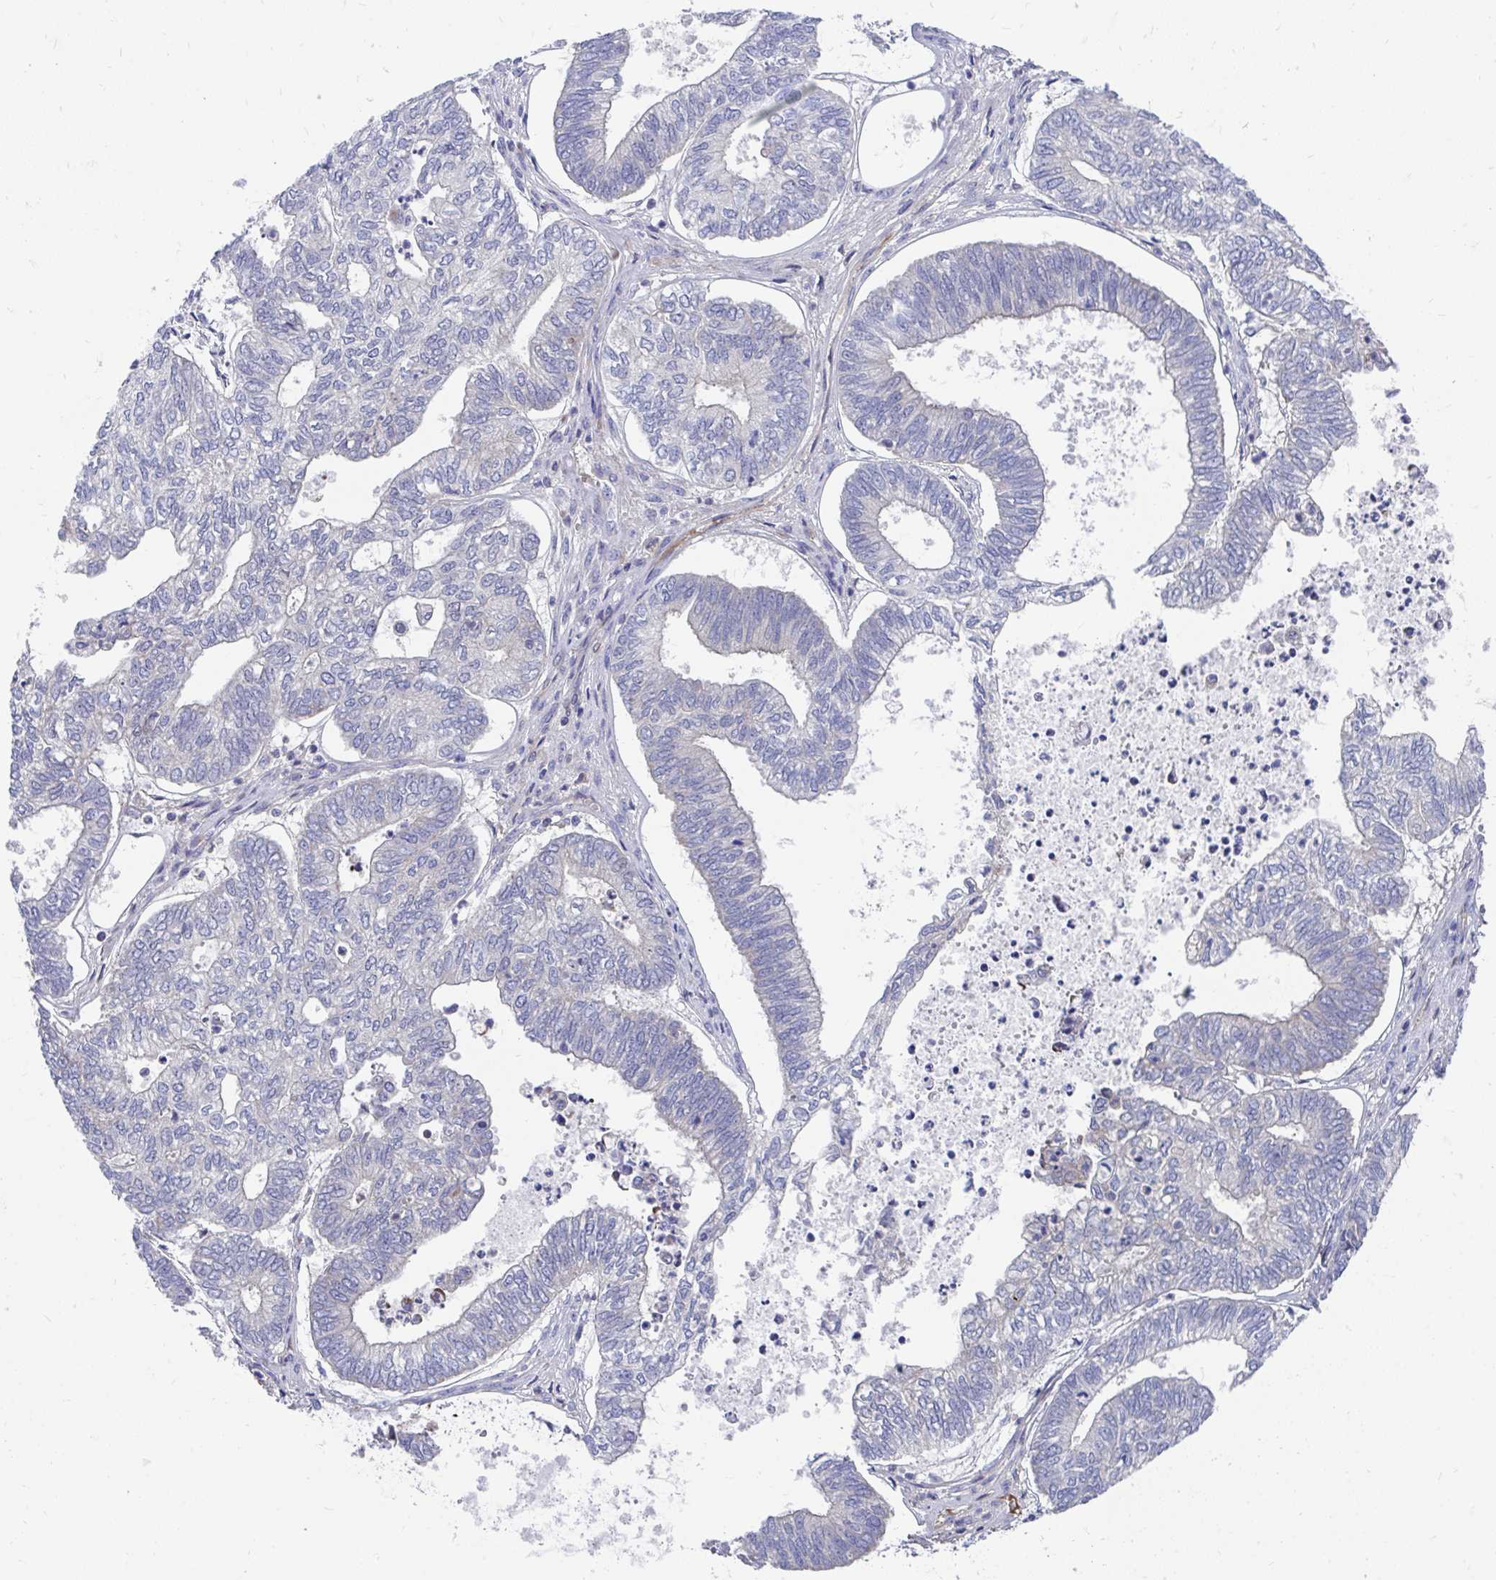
{"staining": {"intensity": "moderate", "quantity": "25%-75%", "location": "cytoplasmic/membranous"}, "tissue": "ovarian cancer", "cell_type": "Tumor cells", "image_type": "cancer", "snomed": [{"axis": "morphology", "description": "Carcinoma, endometroid"}, {"axis": "topography", "description": "Ovary"}], "caption": "Immunohistochemistry of endometroid carcinoma (ovarian) exhibits medium levels of moderate cytoplasmic/membranous positivity in approximately 25%-75% of tumor cells. (Brightfield microscopy of DAB IHC at high magnification).", "gene": "FHIP1B", "patient": {"sex": "female", "age": 64}}